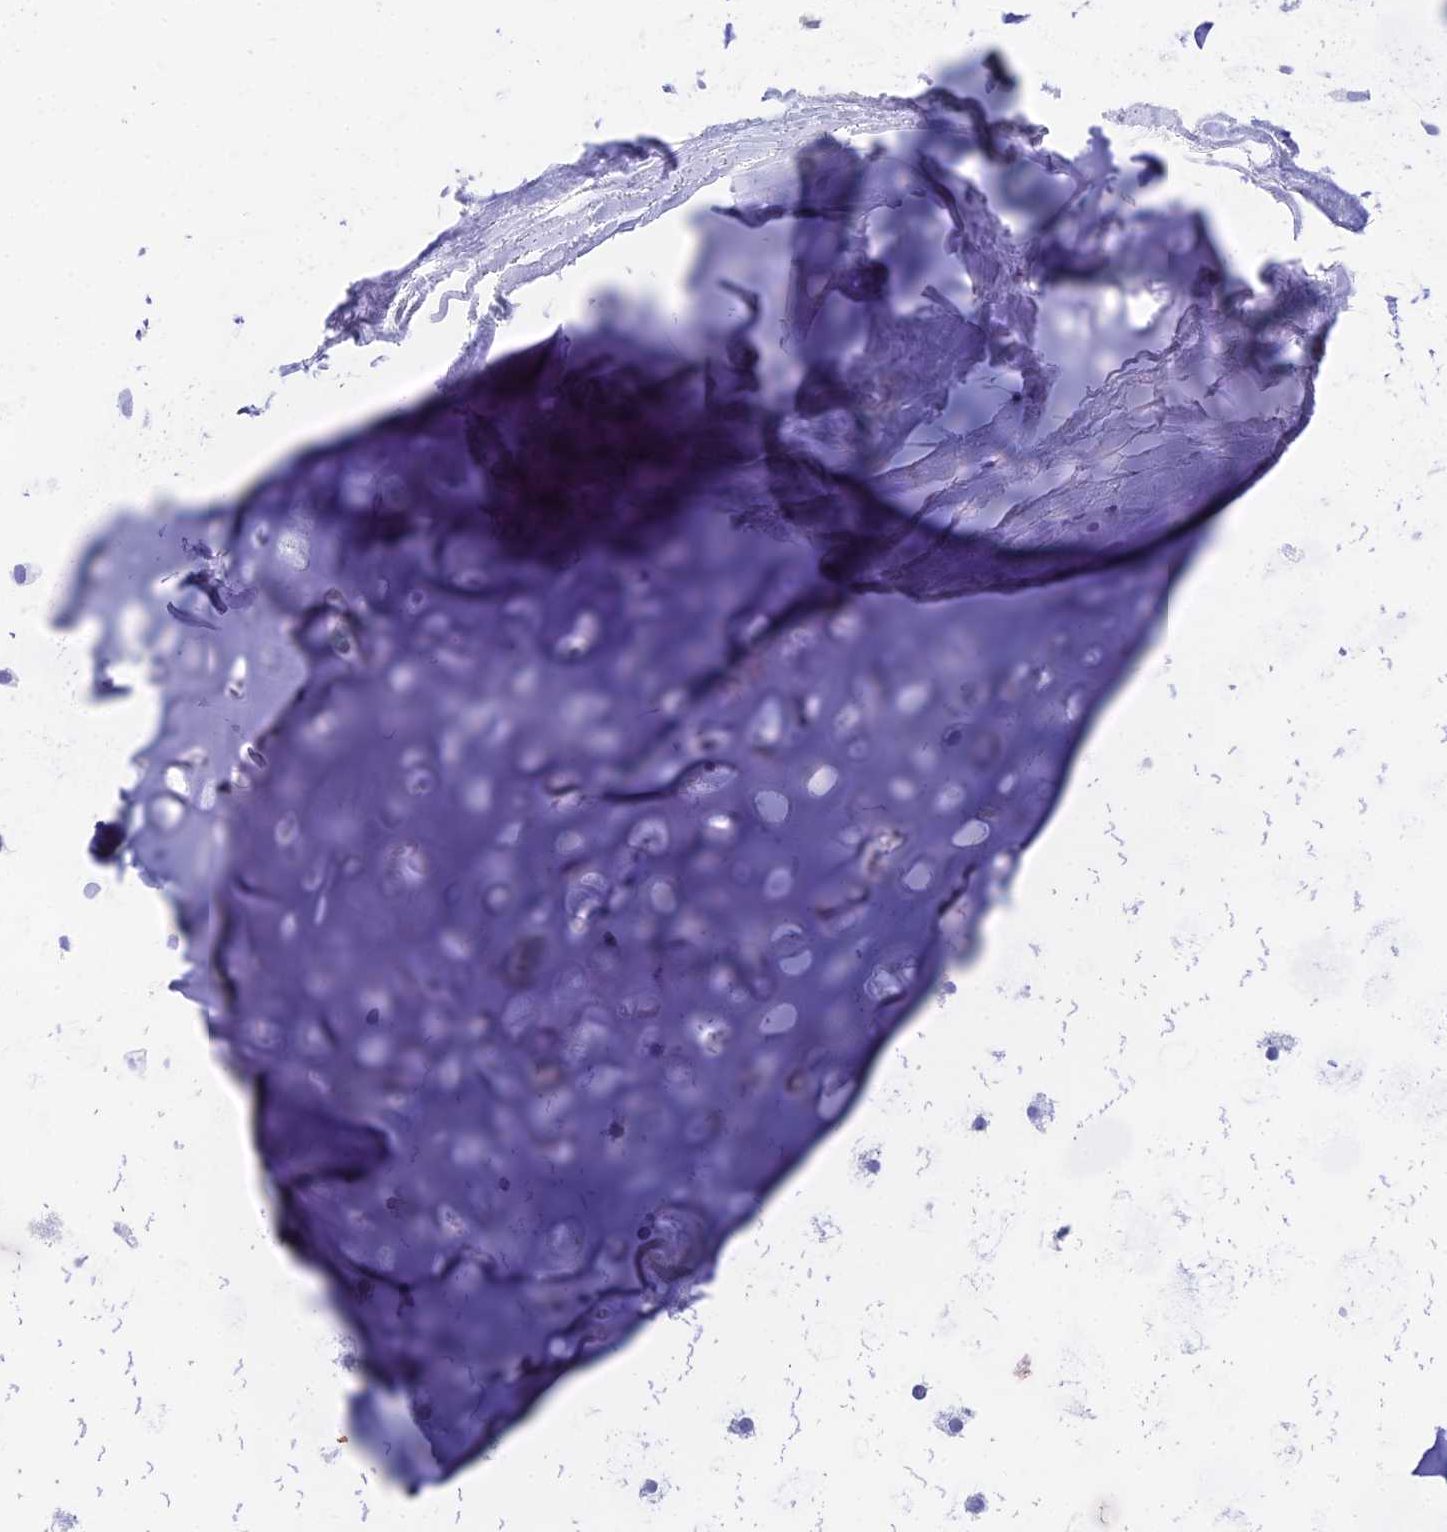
{"staining": {"intensity": "negative", "quantity": "none", "location": "none"}, "tissue": "adipose tissue", "cell_type": "Adipocytes", "image_type": "normal", "snomed": [{"axis": "morphology", "description": "Normal tissue, NOS"}, {"axis": "topography", "description": "Cartilage tissue"}], "caption": "Adipose tissue was stained to show a protein in brown. There is no significant expression in adipocytes. (DAB (3,3'-diaminobenzidine) immunohistochemistry visualized using brightfield microscopy, high magnification).", "gene": "CC2D2A", "patient": {"sex": "male", "age": 66}}